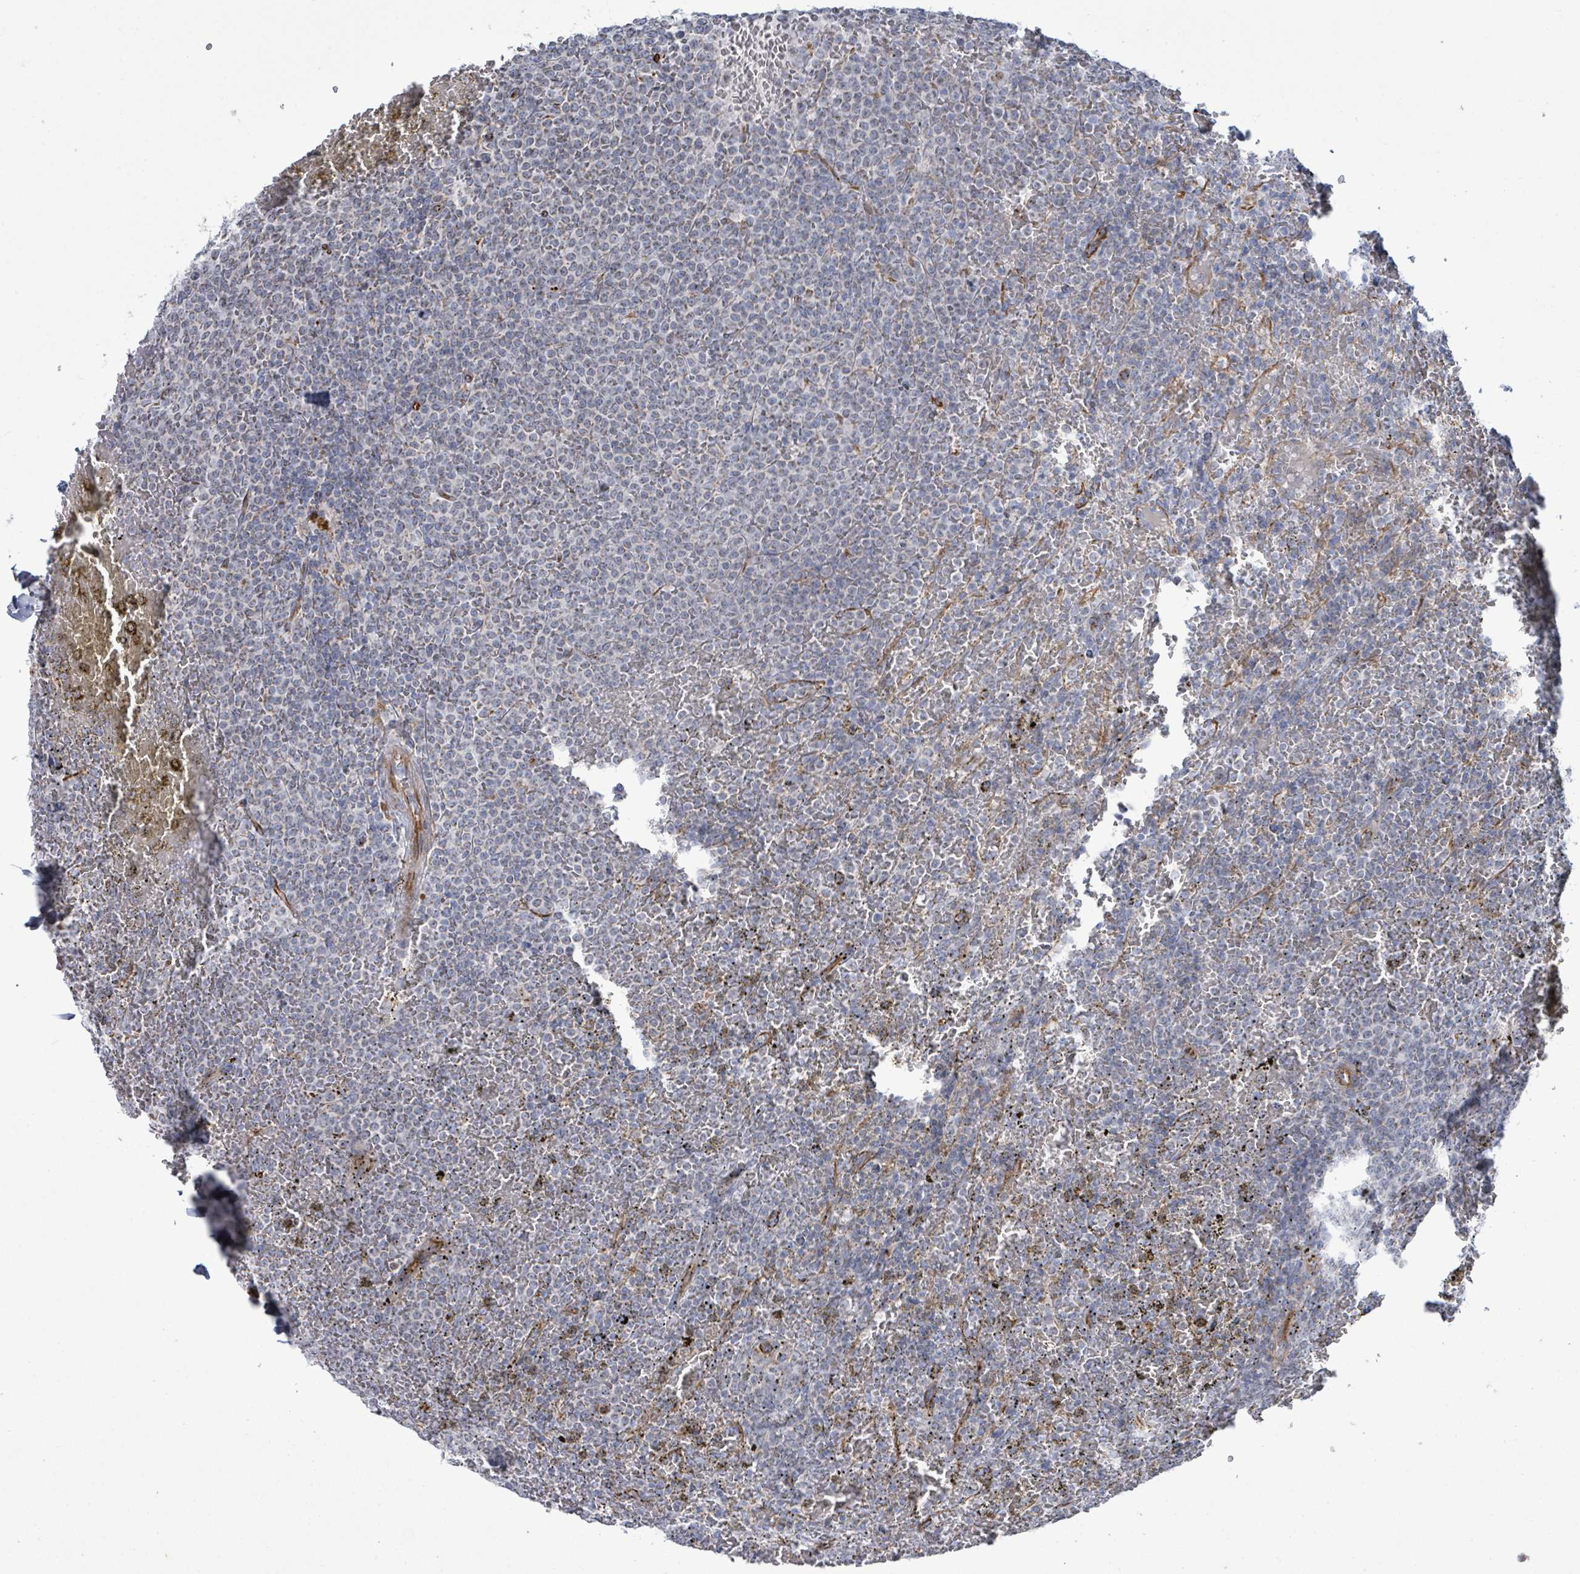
{"staining": {"intensity": "weak", "quantity": "25%-75%", "location": "cytoplasmic/membranous"}, "tissue": "lymphoma", "cell_type": "Tumor cells", "image_type": "cancer", "snomed": [{"axis": "morphology", "description": "Malignant lymphoma, non-Hodgkin's type, Low grade"}, {"axis": "topography", "description": "Spleen"}], "caption": "The image displays staining of lymphoma, revealing weak cytoplasmic/membranous protein expression (brown color) within tumor cells. Nuclei are stained in blue.", "gene": "ALG12", "patient": {"sex": "male", "age": 60}}